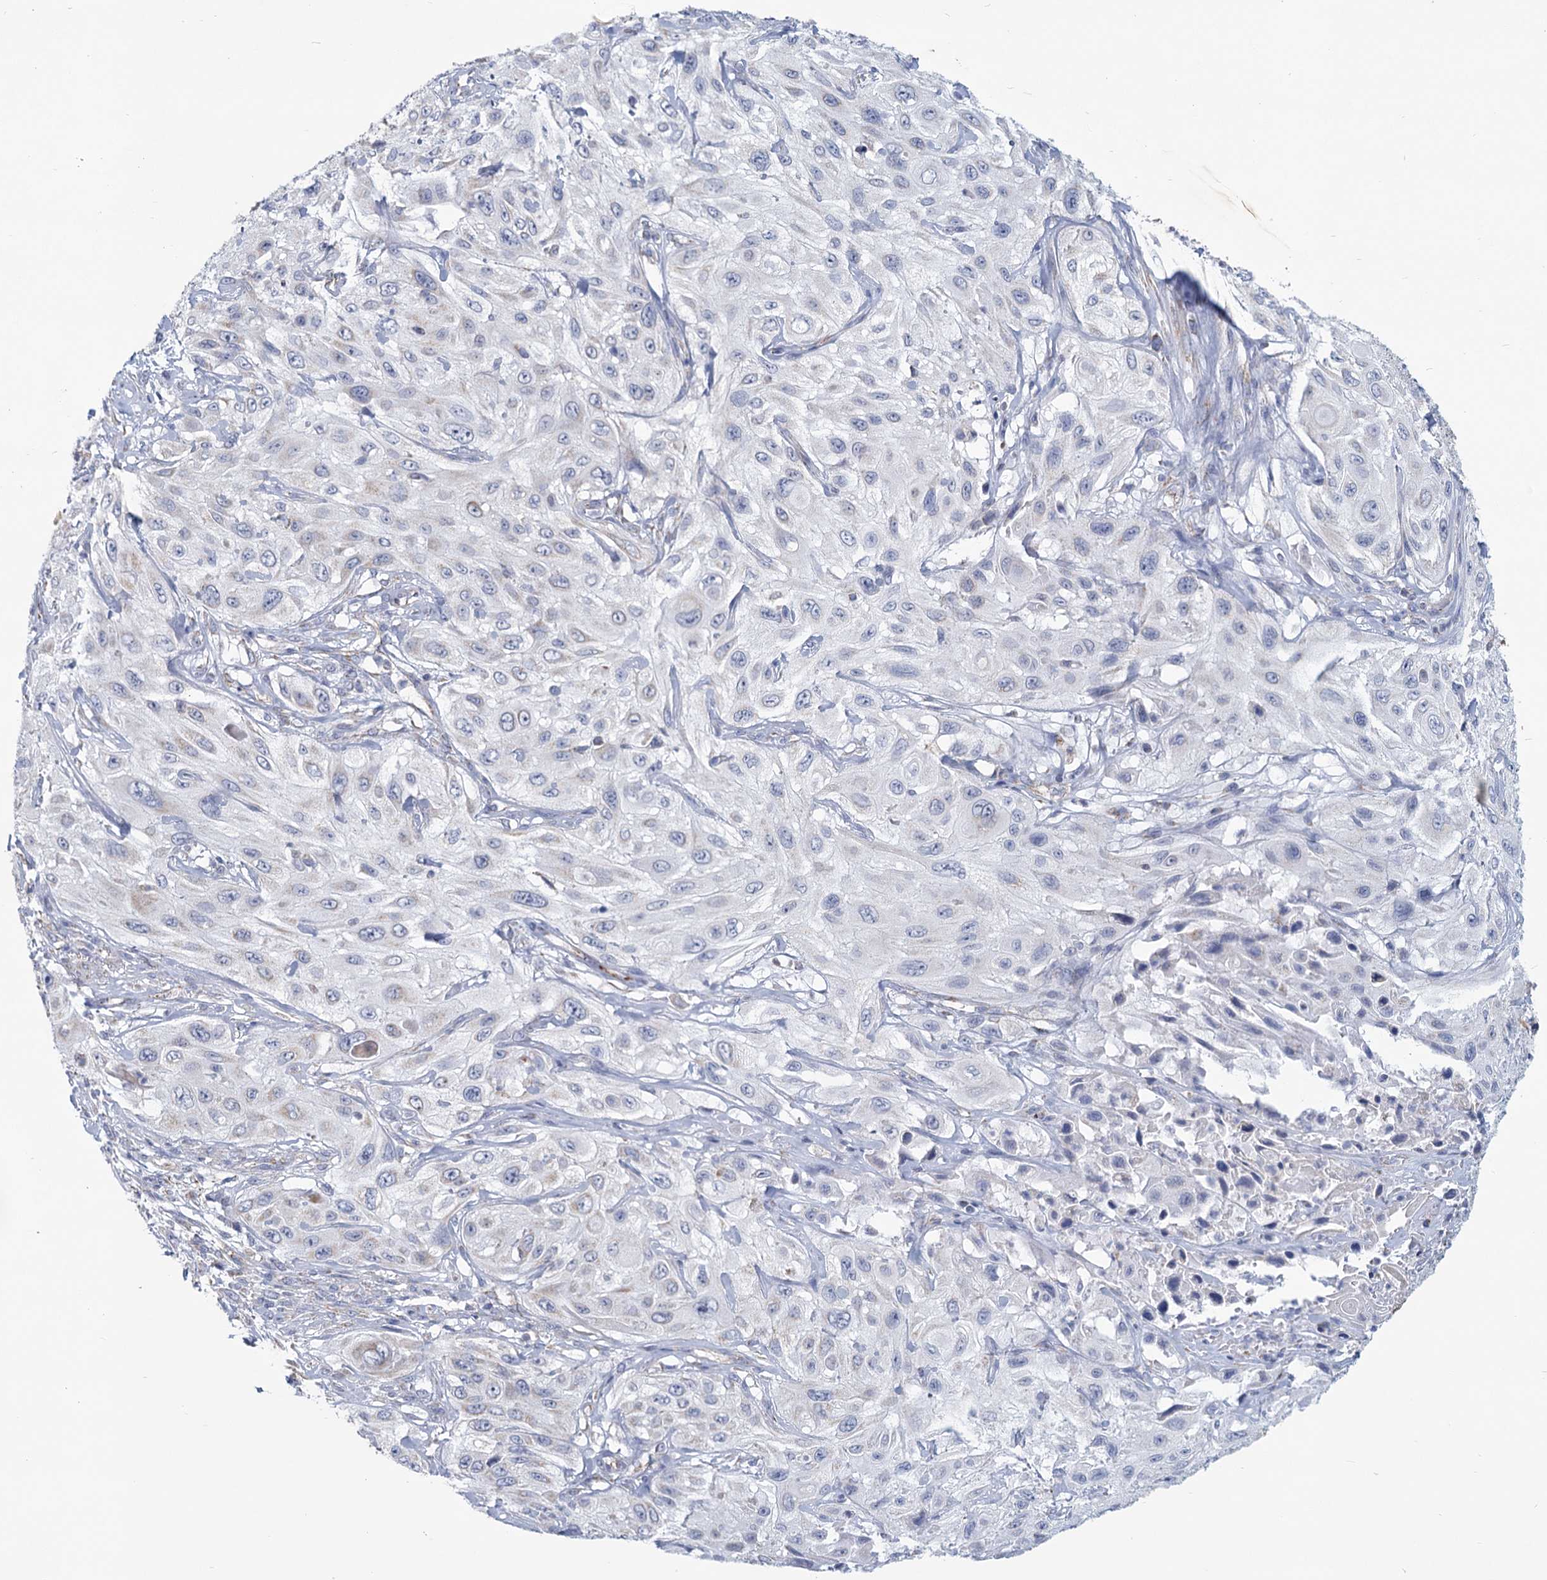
{"staining": {"intensity": "negative", "quantity": "none", "location": "none"}, "tissue": "cervical cancer", "cell_type": "Tumor cells", "image_type": "cancer", "snomed": [{"axis": "morphology", "description": "Squamous cell carcinoma, NOS"}, {"axis": "topography", "description": "Cervix"}], "caption": "A high-resolution micrograph shows immunohistochemistry (IHC) staining of cervical cancer, which displays no significant expression in tumor cells.", "gene": "NDUFC2", "patient": {"sex": "female", "age": 42}}